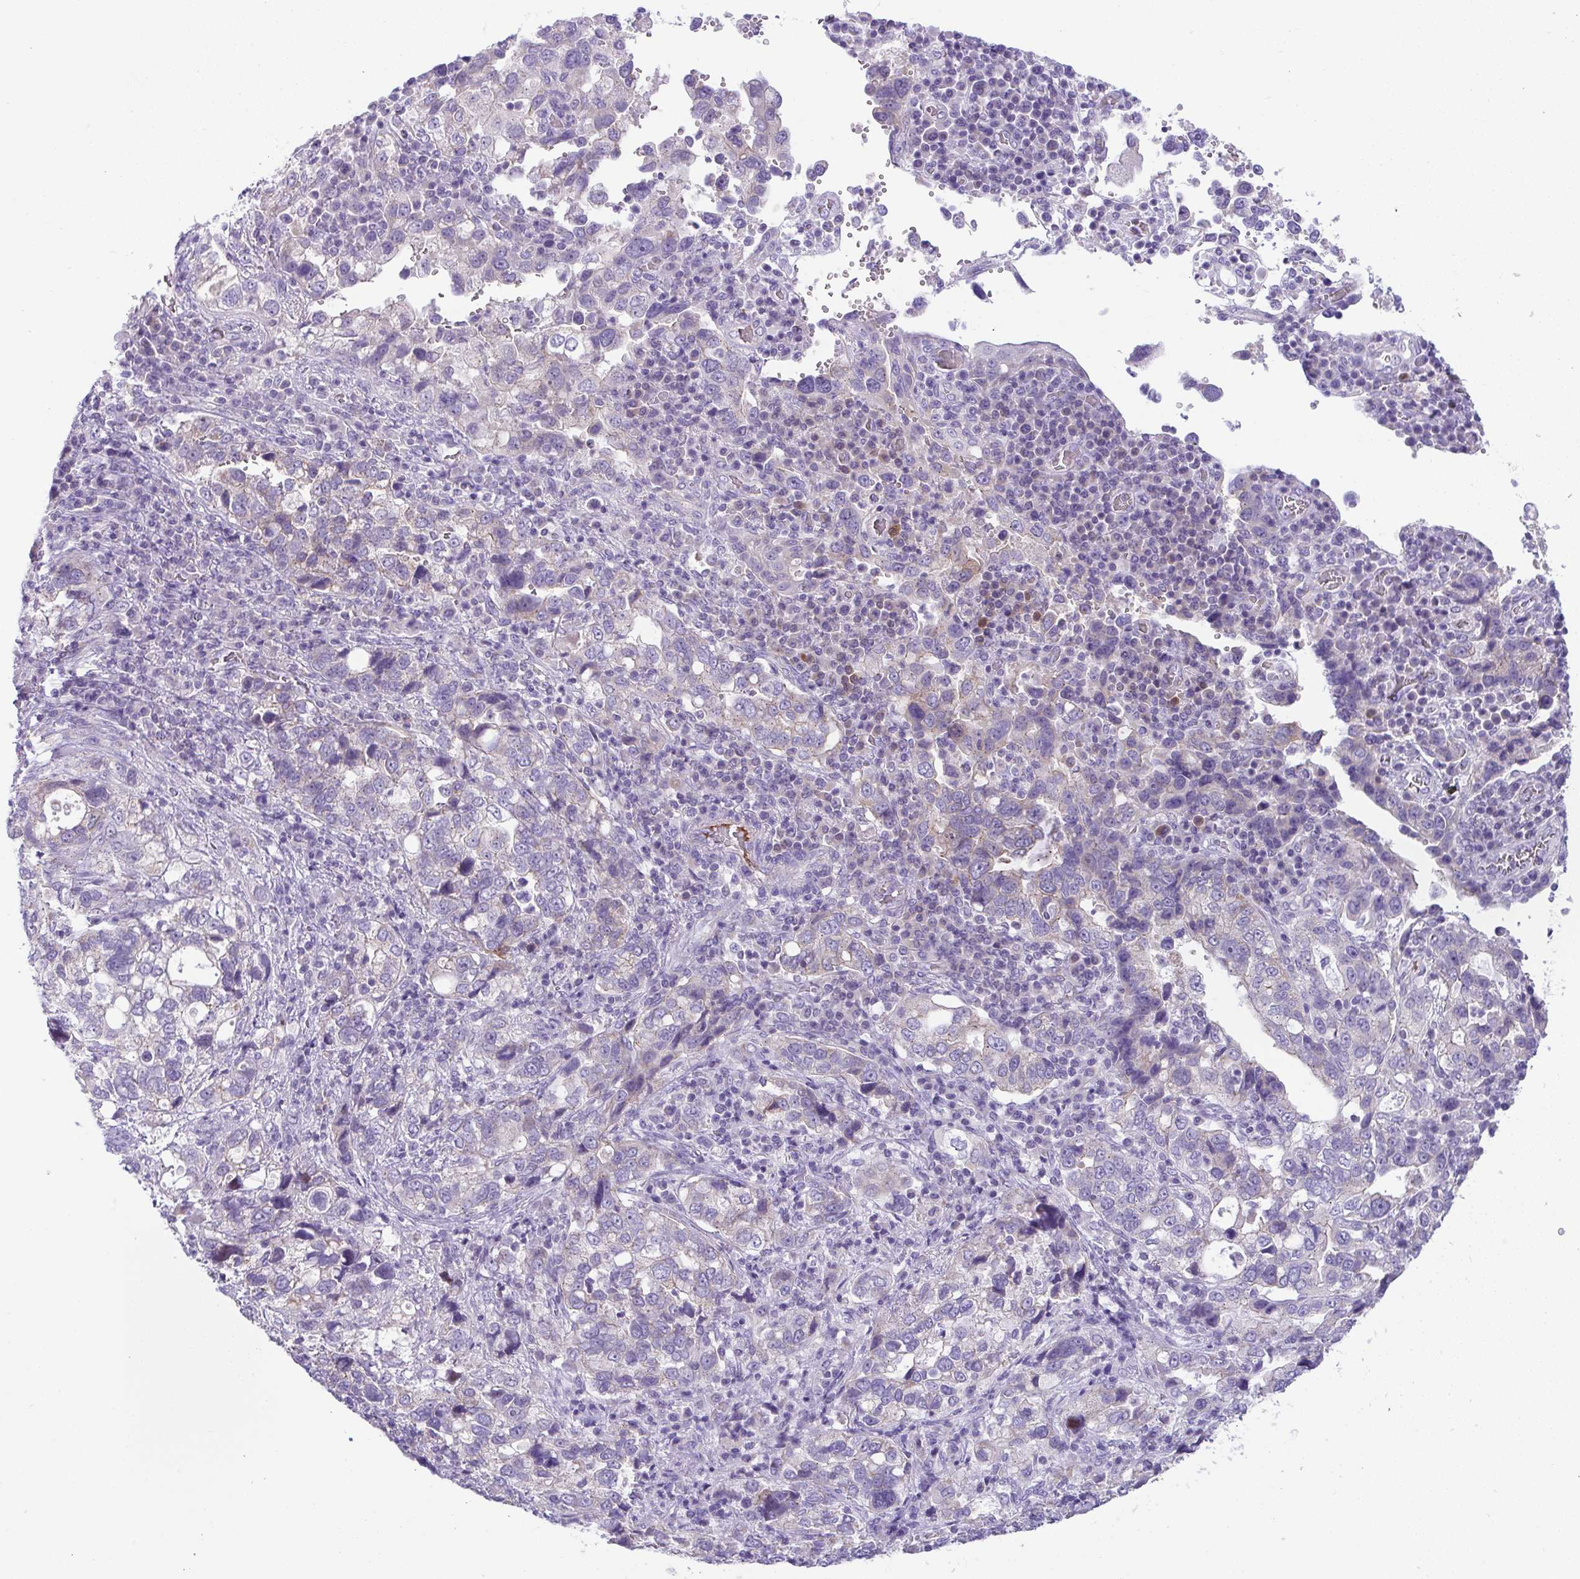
{"staining": {"intensity": "weak", "quantity": "<25%", "location": "cytoplasmic/membranous"}, "tissue": "stomach cancer", "cell_type": "Tumor cells", "image_type": "cancer", "snomed": [{"axis": "morphology", "description": "Adenocarcinoma, NOS"}, {"axis": "topography", "description": "Stomach, upper"}], "caption": "Stomach adenocarcinoma was stained to show a protein in brown. There is no significant staining in tumor cells. The staining is performed using DAB brown chromogen with nuclei counter-stained in using hematoxylin.", "gene": "PLA2G12B", "patient": {"sex": "female", "age": 81}}